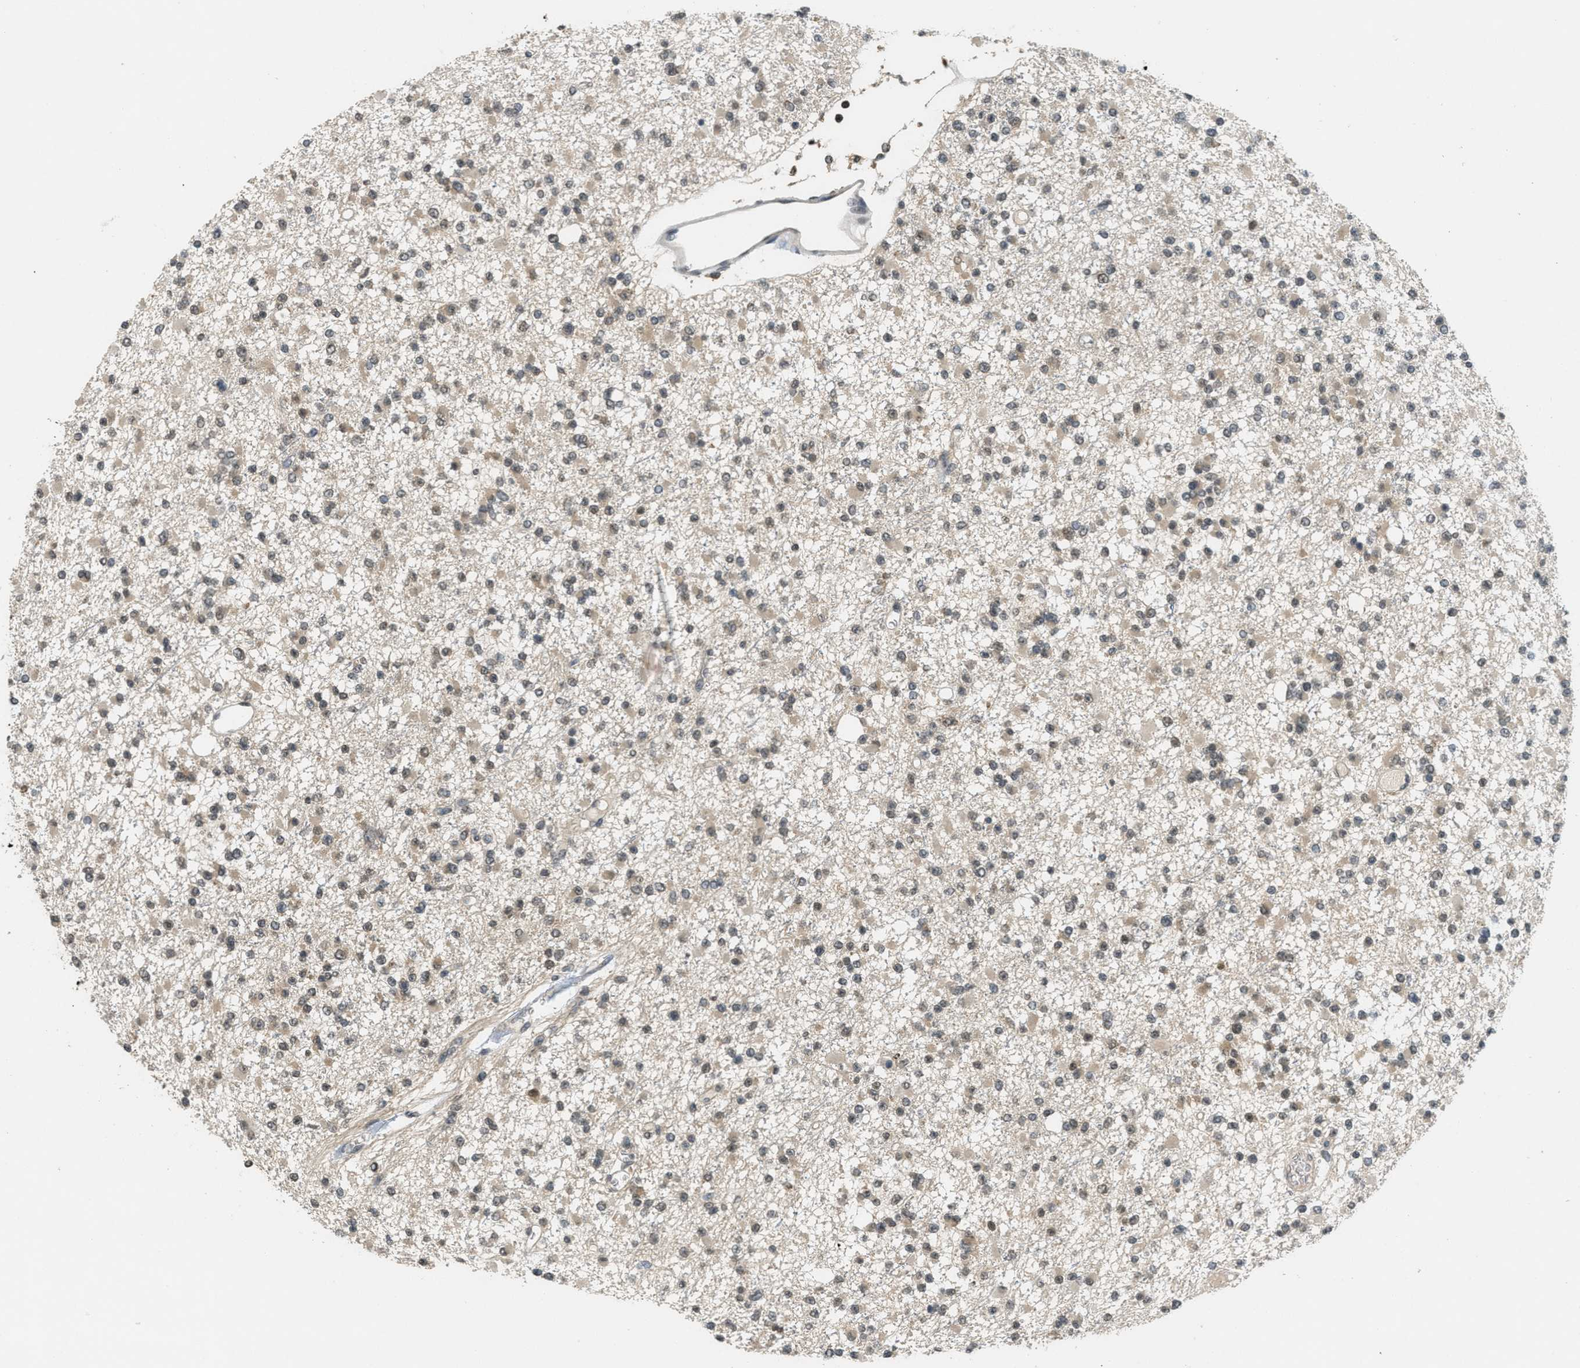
{"staining": {"intensity": "weak", "quantity": ">75%", "location": "nuclear"}, "tissue": "glioma", "cell_type": "Tumor cells", "image_type": "cancer", "snomed": [{"axis": "morphology", "description": "Glioma, malignant, Low grade"}, {"axis": "topography", "description": "Brain"}], "caption": "Protein positivity by IHC exhibits weak nuclear expression in about >75% of tumor cells in malignant glioma (low-grade).", "gene": "DNAJB1", "patient": {"sex": "female", "age": 22}}